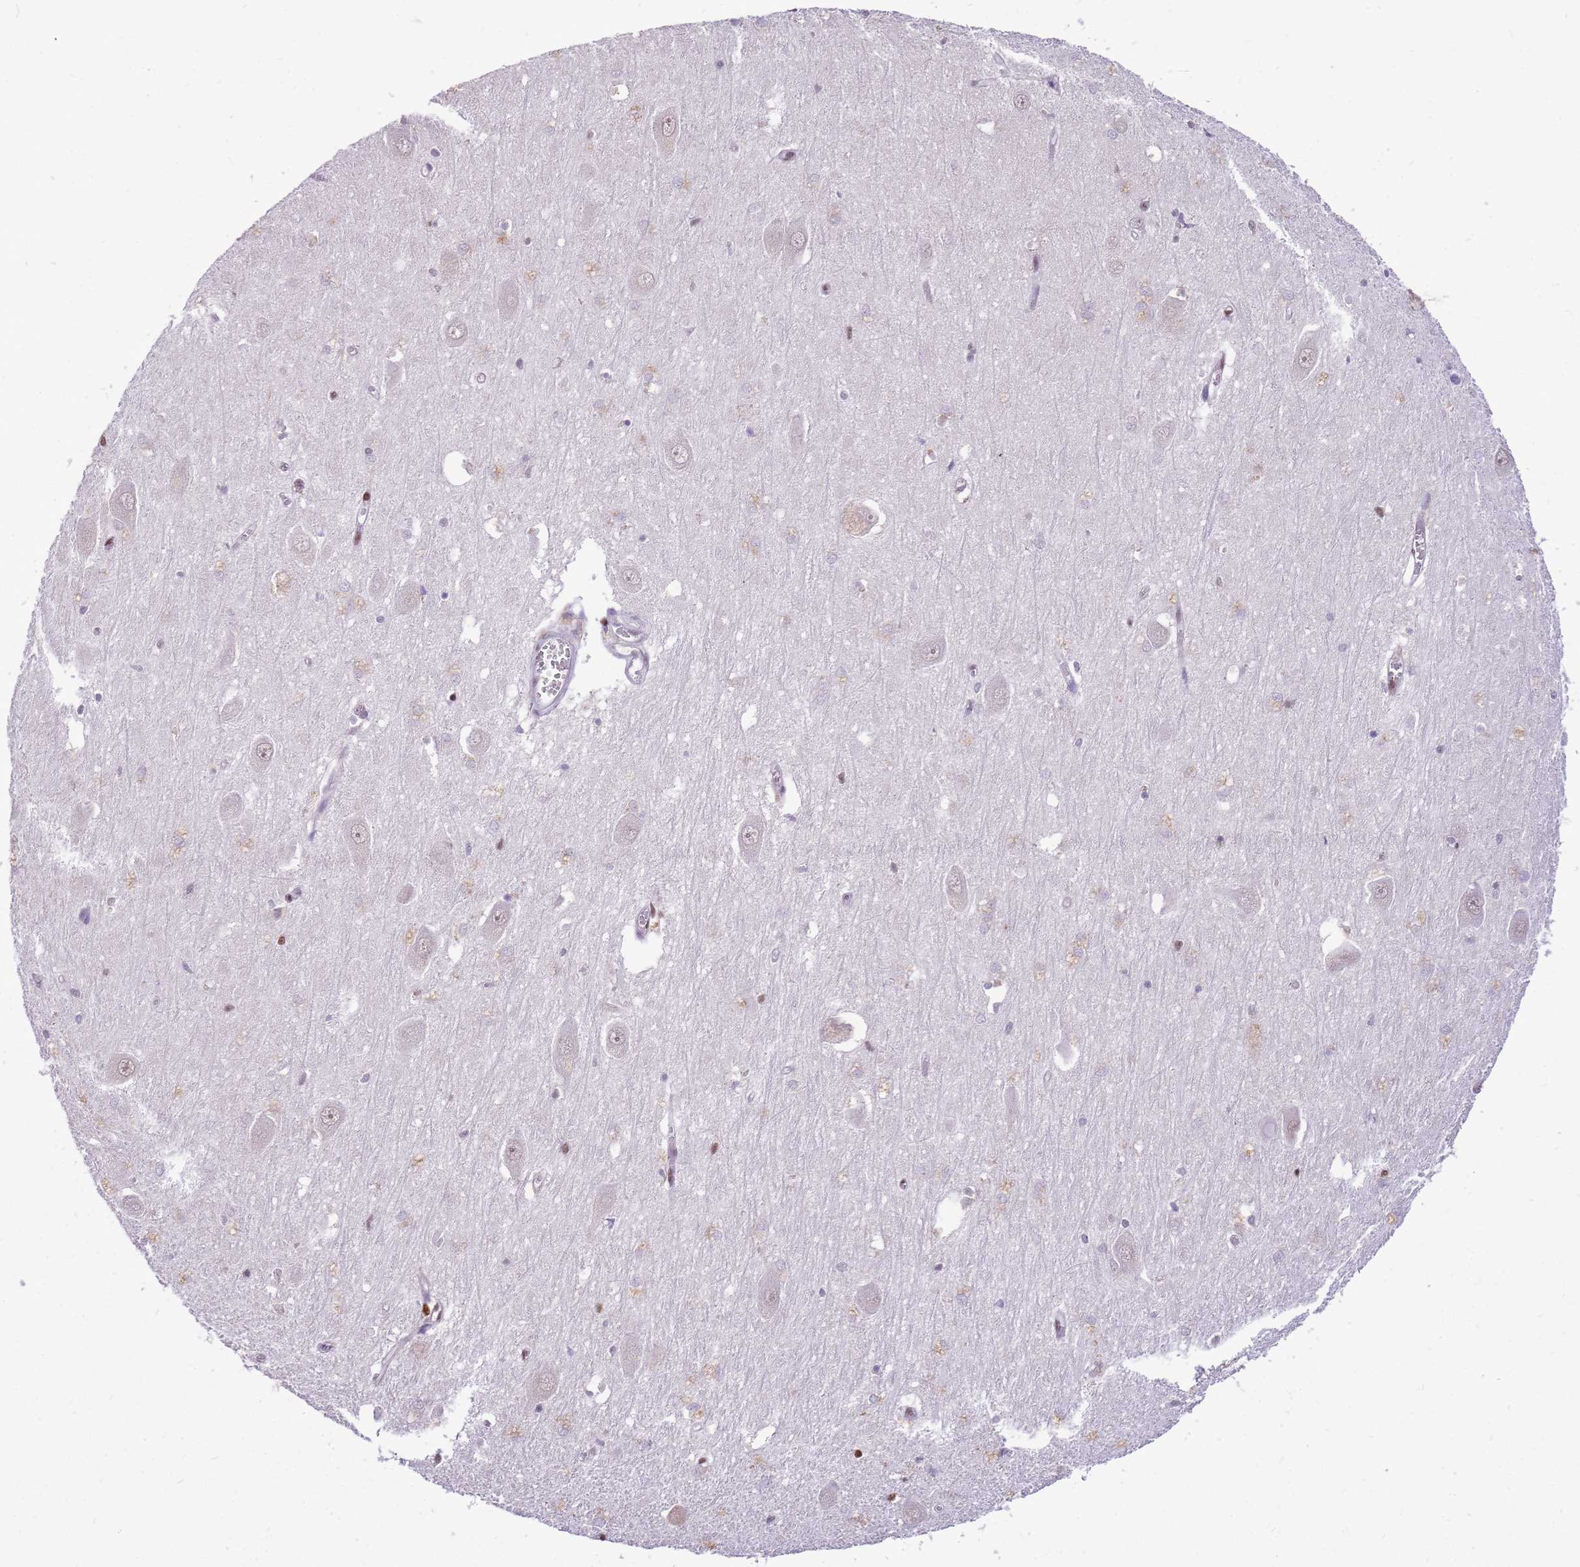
{"staining": {"intensity": "moderate", "quantity": "<25%", "location": "nuclear"}, "tissue": "hippocampus", "cell_type": "Glial cells", "image_type": "normal", "snomed": [{"axis": "morphology", "description": "Normal tissue, NOS"}, {"axis": "topography", "description": "Hippocampus"}], "caption": "Human hippocampus stained for a protein (brown) demonstrates moderate nuclear positive staining in approximately <25% of glial cells.", "gene": "WASHC4", "patient": {"sex": "male", "age": 70}}